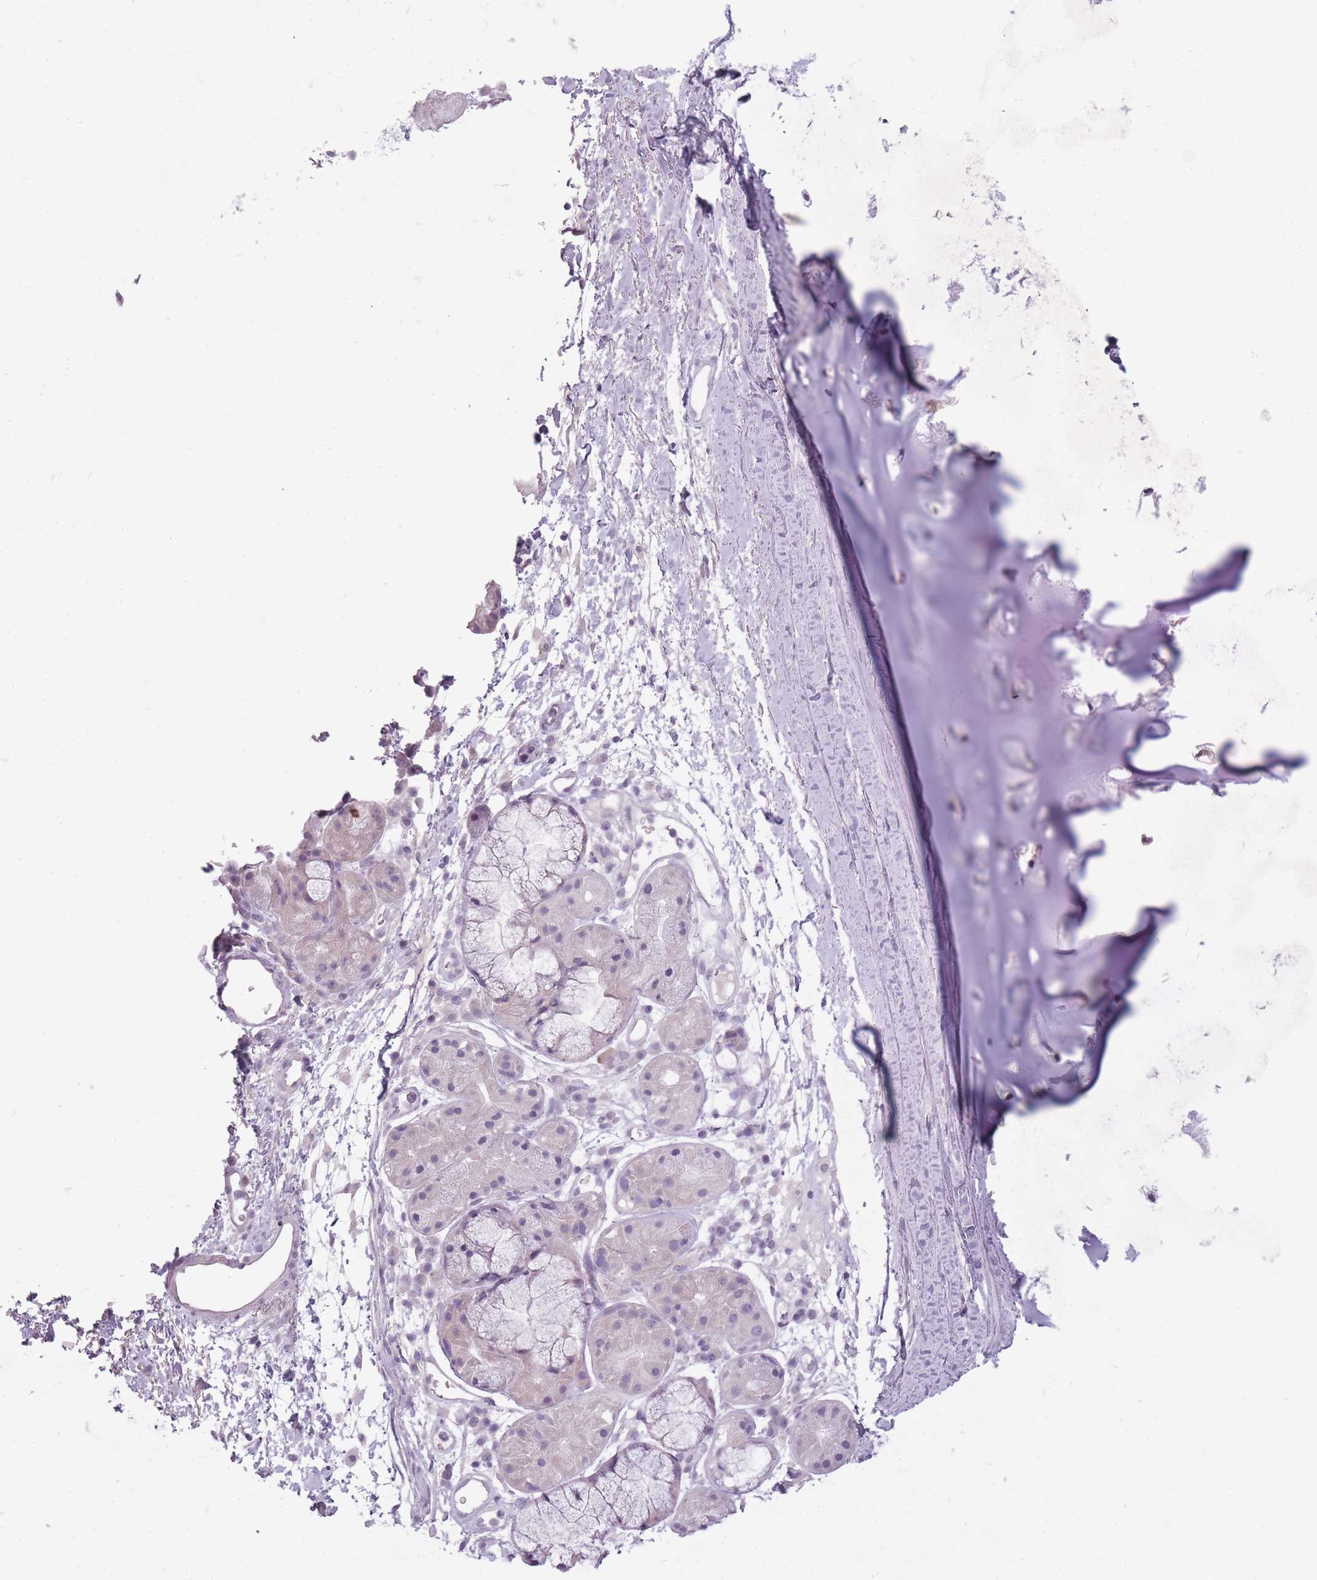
{"staining": {"intensity": "negative", "quantity": "none", "location": "none"}, "tissue": "adipose tissue", "cell_type": "Adipocytes", "image_type": "normal", "snomed": [{"axis": "morphology", "description": "Normal tissue, NOS"}, {"axis": "topography", "description": "Cartilage tissue"}], "caption": "The IHC histopathology image has no significant expression in adipocytes of adipose tissue. (DAB immunohistochemistry (IHC) visualized using brightfield microscopy, high magnification).", "gene": "FAM43B", "patient": {"sex": "male", "age": 80}}